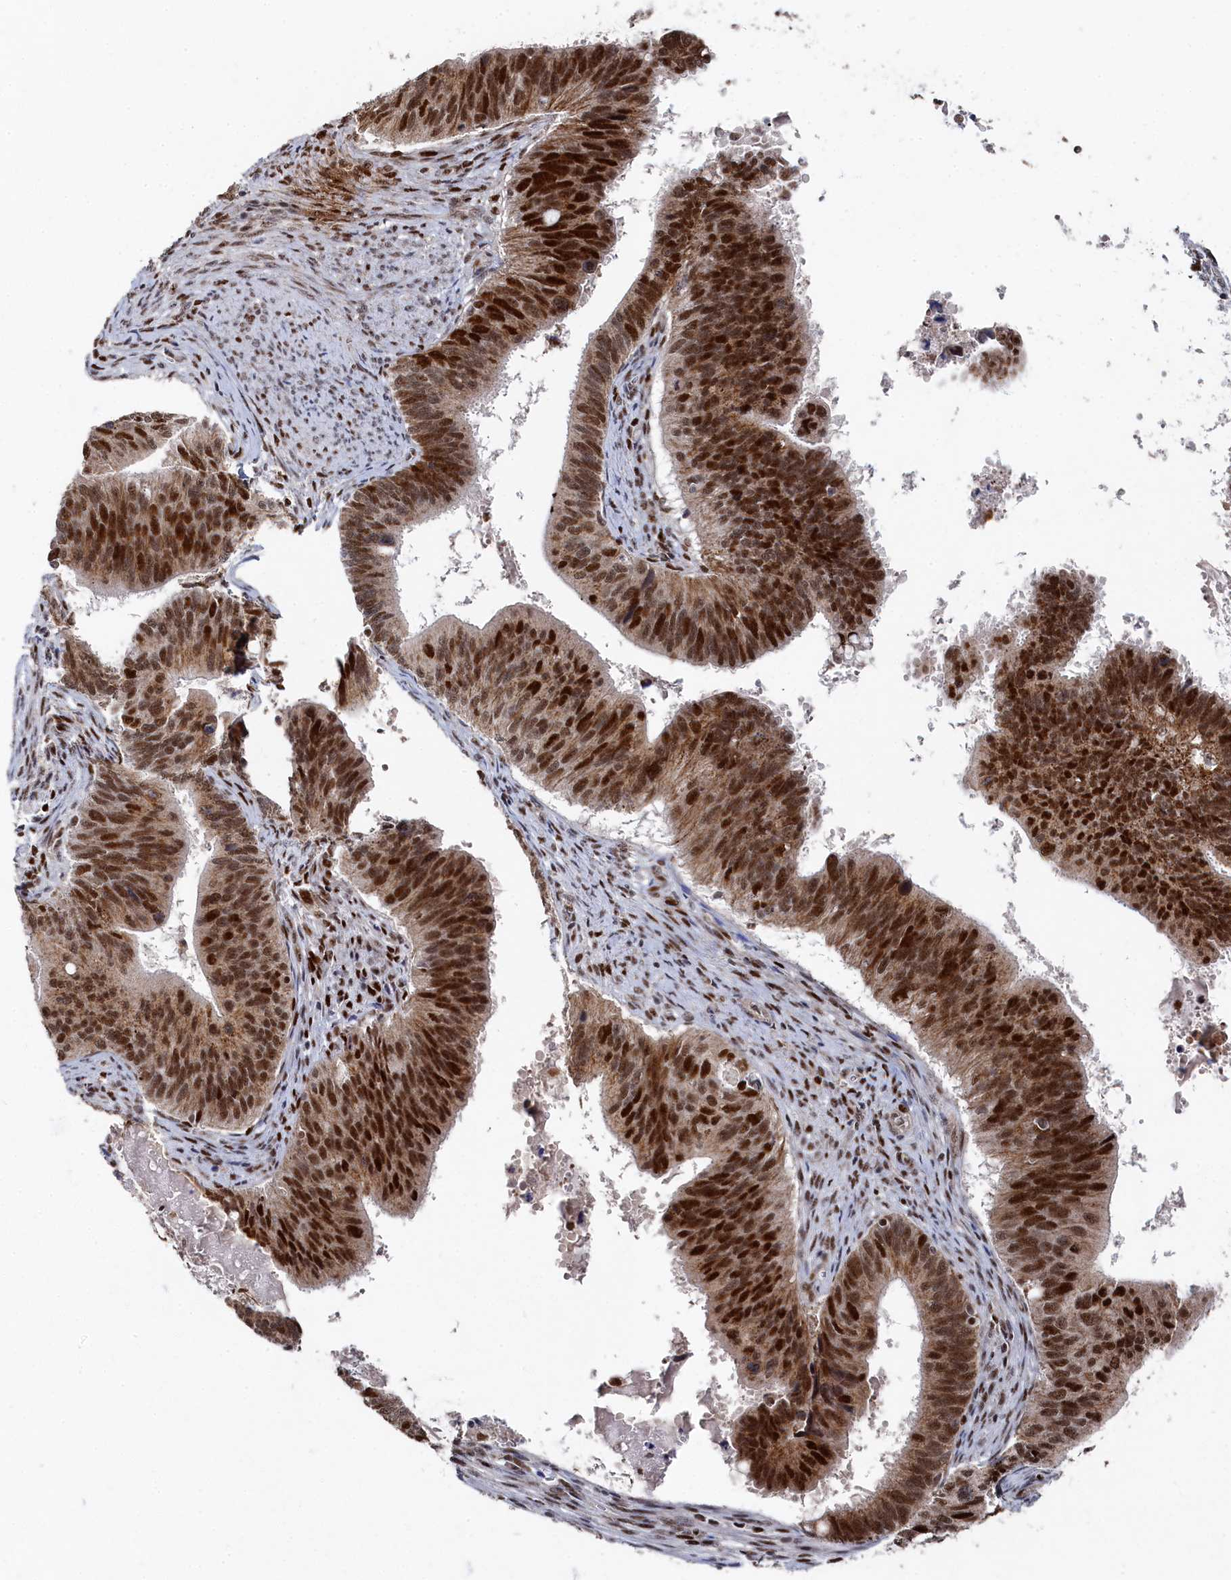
{"staining": {"intensity": "strong", "quantity": ">75%", "location": "nuclear"}, "tissue": "cervical cancer", "cell_type": "Tumor cells", "image_type": "cancer", "snomed": [{"axis": "morphology", "description": "Adenocarcinoma, NOS"}, {"axis": "topography", "description": "Cervix"}], "caption": "Human cervical adenocarcinoma stained with a protein marker reveals strong staining in tumor cells.", "gene": "BUB3", "patient": {"sex": "female", "age": 42}}